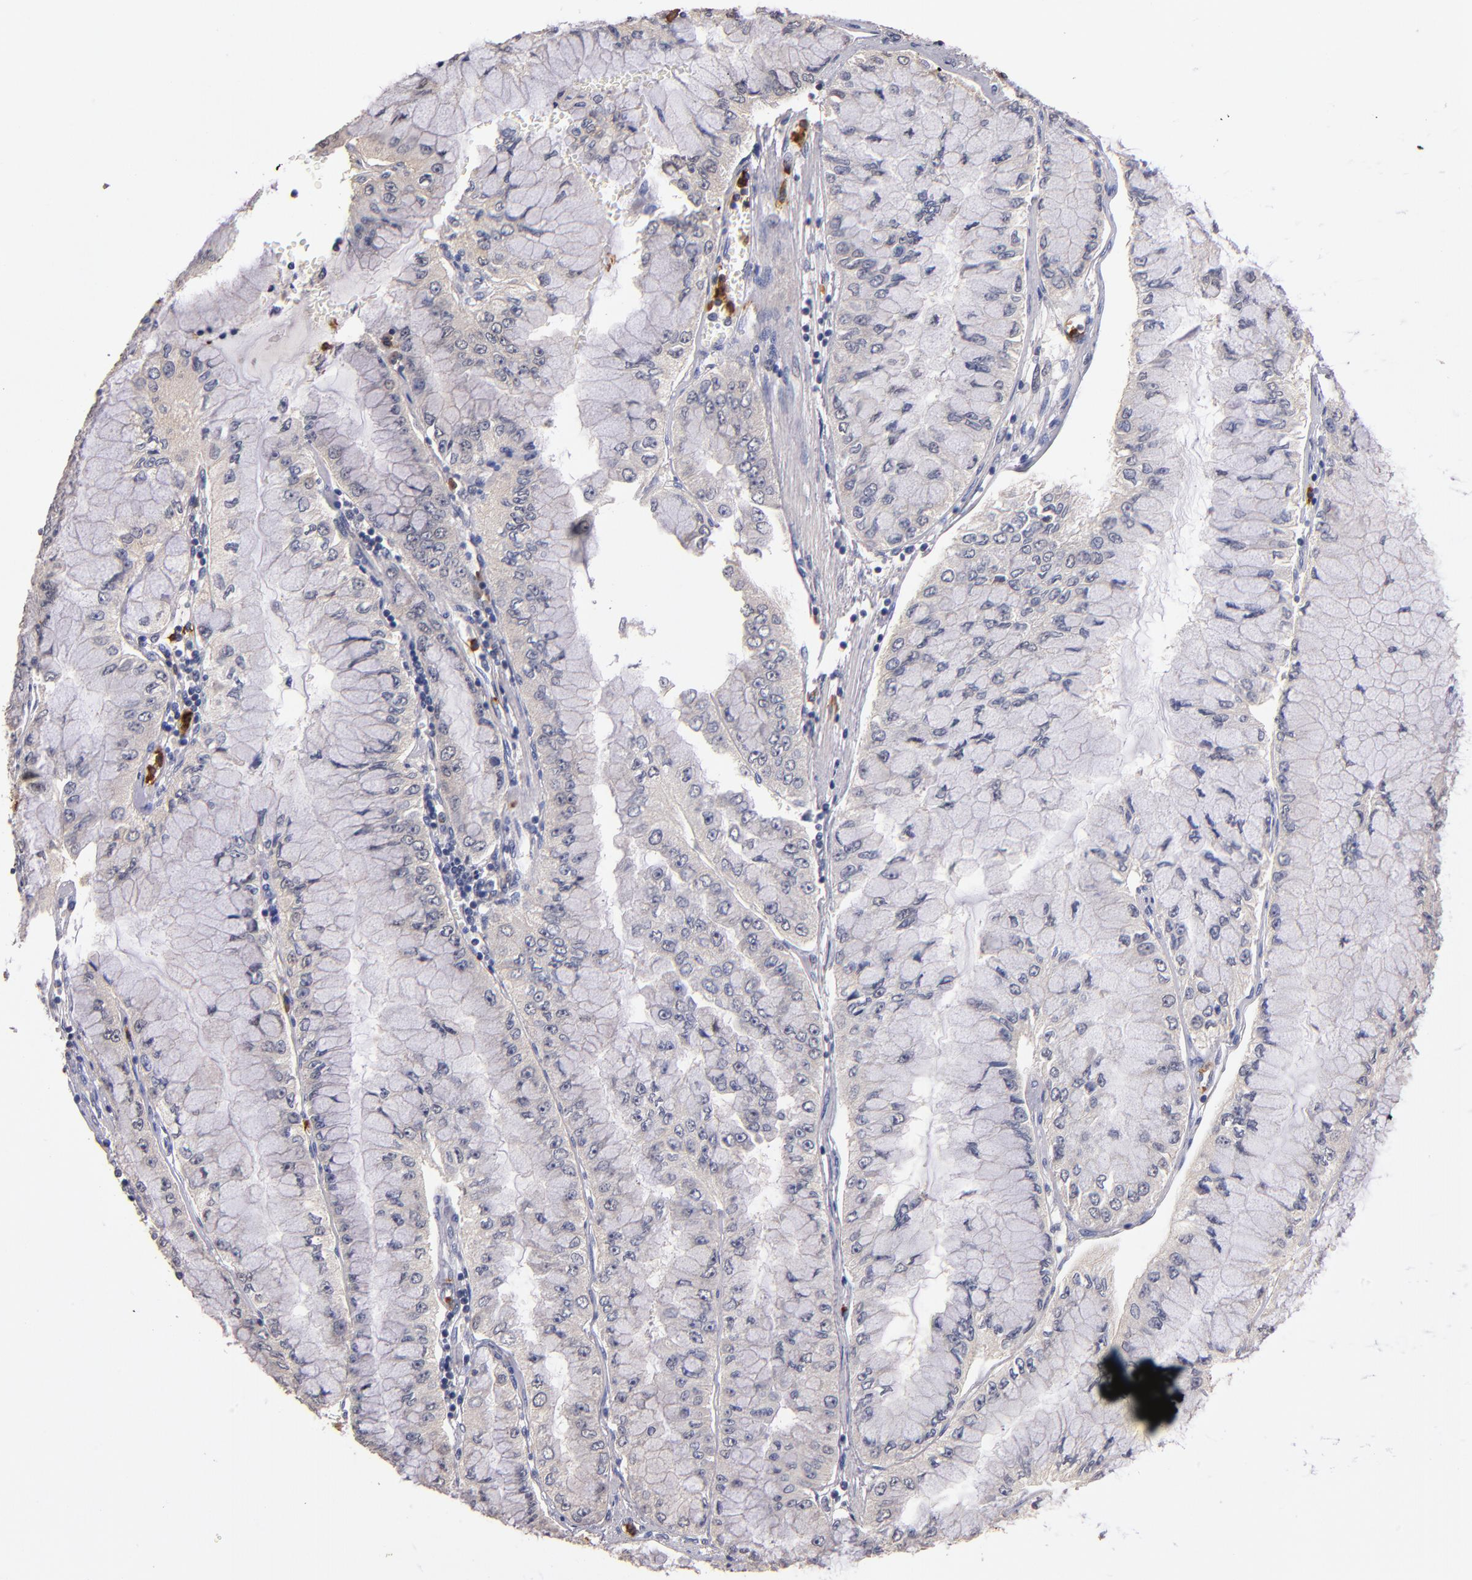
{"staining": {"intensity": "weak", "quantity": "25%-75%", "location": "cytoplasmic/membranous"}, "tissue": "liver cancer", "cell_type": "Tumor cells", "image_type": "cancer", "snomed": [{"axis": "morphology", "description": "Cholangiocarcinoma"}, {"axis": "topography", "description": "Liver"}], "caption": "DAB (3,3'-diaminobenzidine) immunohistochemical staining of liver cancer reveals weak cytoplasmic/membranous protein staining in about 25%-75% of tumor cells. Using DAB (3,3'-diaminobenzidine) (brown) and hematoxylin (blue) stains, captured at high magnification using brightfield microscopy.", "gene": "TTLL12", "patient": {"sex": "female", "age": 79}}